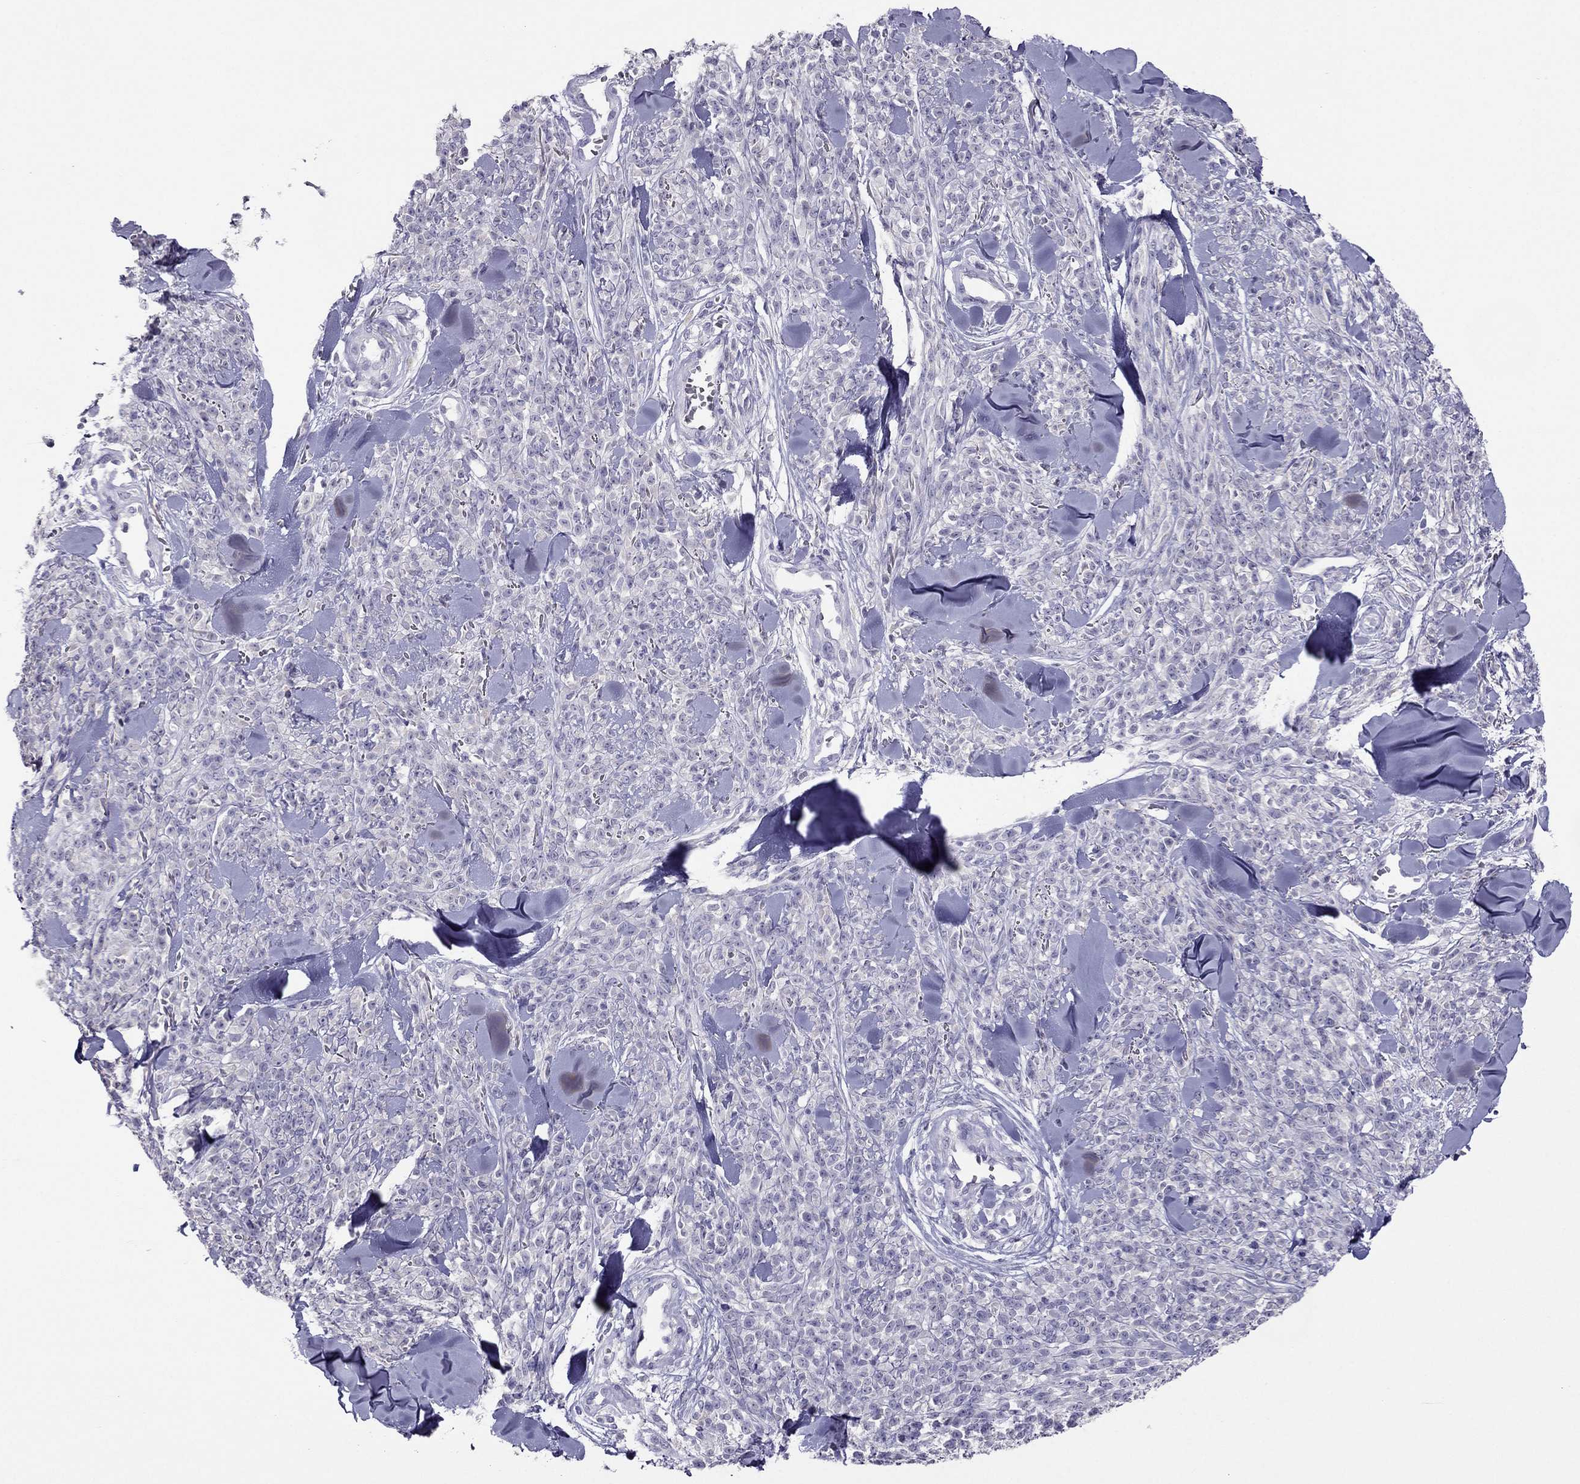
{"staining": {"intensity": "negative", "quantity": "none", "location": "none"}, "tissue": "melanoma", "cell_type": "Tumor cells", "image_type": "cancer", "snomed": [{"axis": "morphology", "description": "Malignant melanoma, NOS"}, {"axis": "topography", "description": "Skin"}, {"axis": "topography", "description": "Skin of trunk"}], "caption": "Immunohistochemistry micrograph of neoplastic tissue: malignant melanoma stained with DAB exhibits no significant protein positivity in tumor cells.", "gene": "RGS8", "patient": {"sex": "male", "age": 74}}